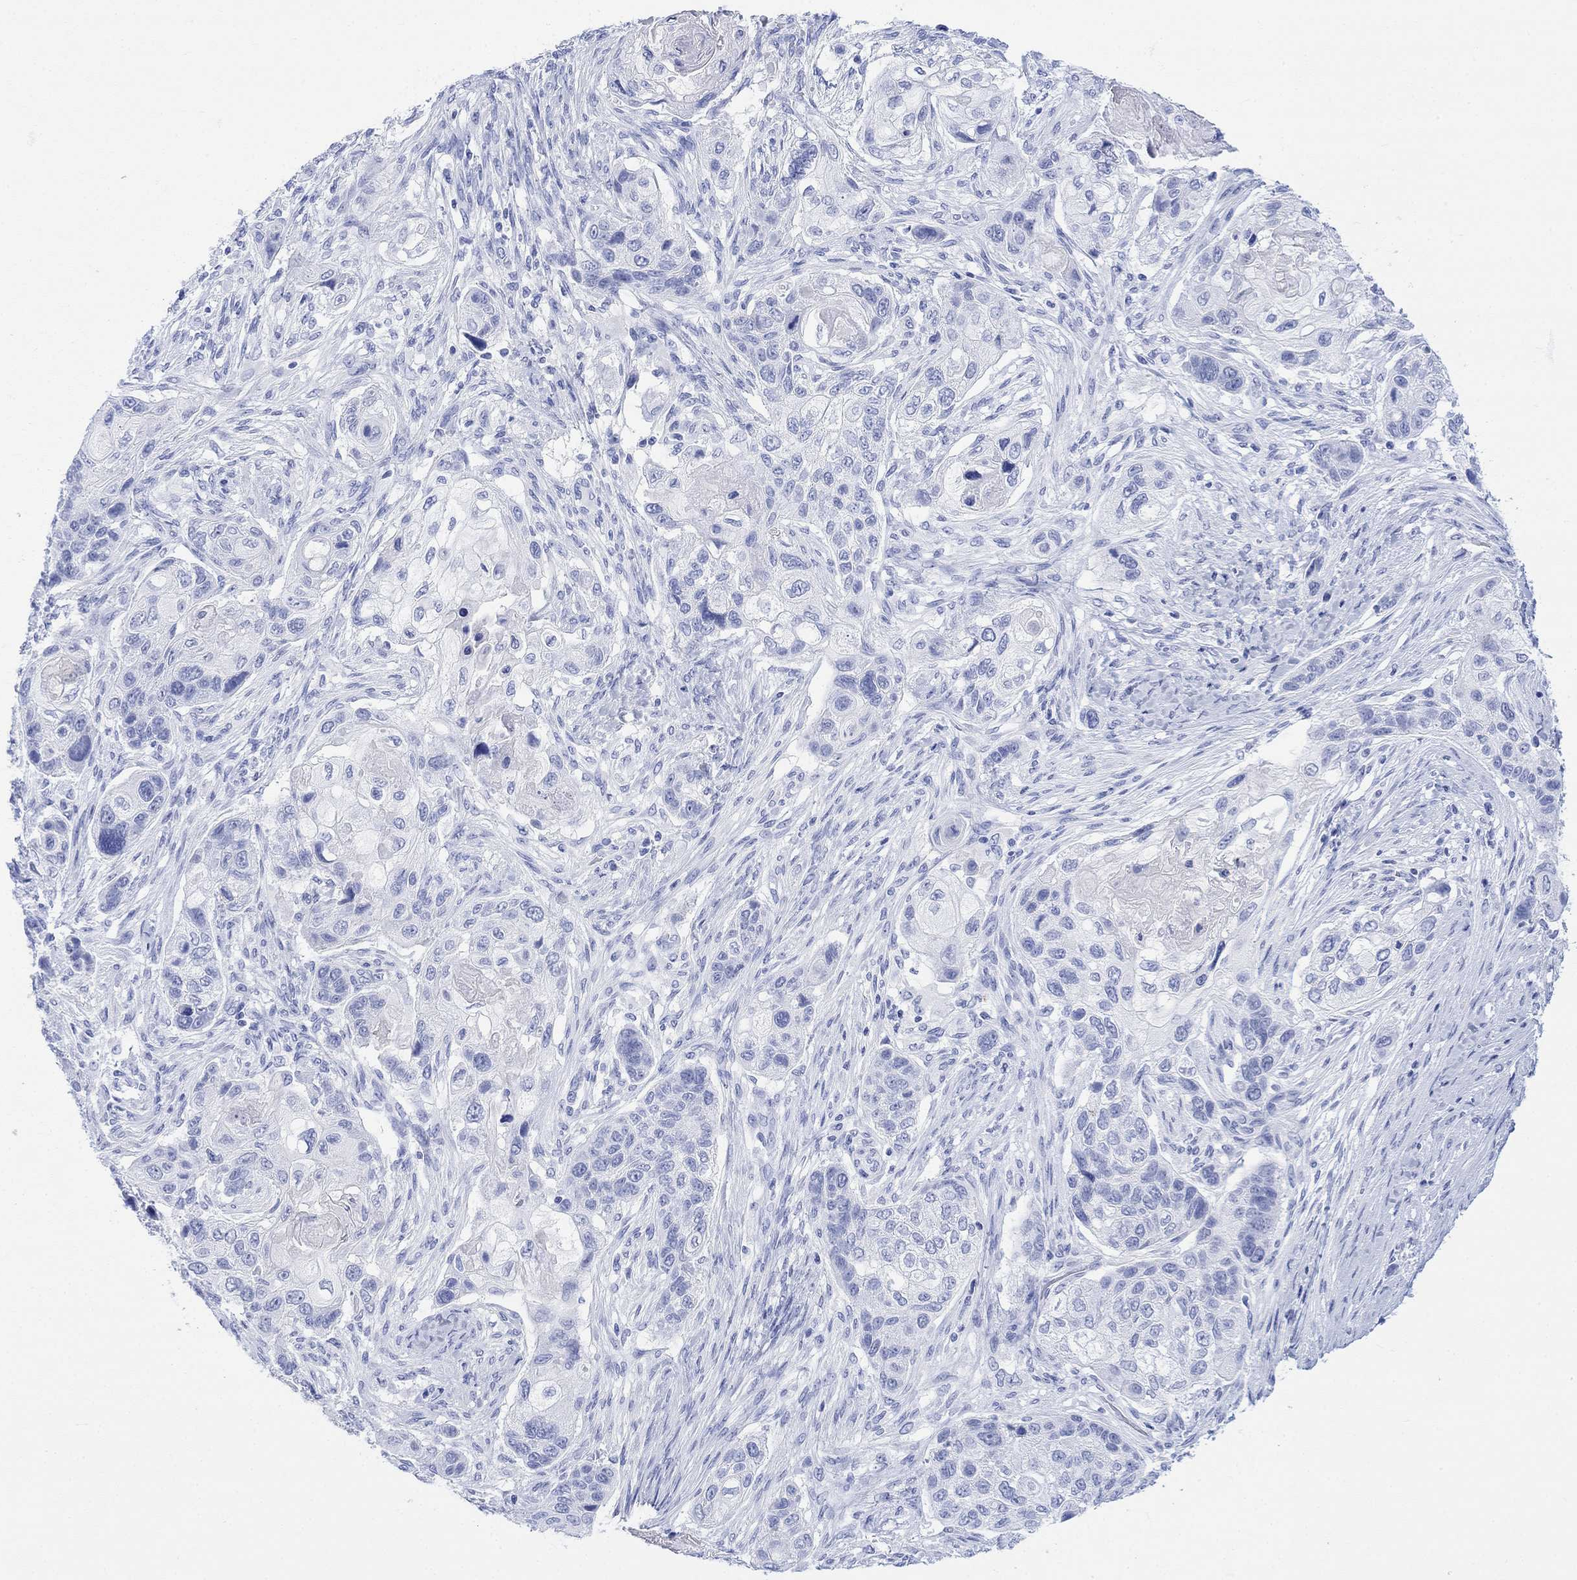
{"staining": {"intensity": "negative", "quantity": "none", "location": "none"}, "tissue": "lung cancer", "cell_type": "Tumor cells", "image_type": "cancer", "snomed": [{"axis": "morphology", "description": "Normal tissue, NOS"}, {"axis": "morphology", "description": "Squamous cell carcinoma, NOS"}, {"axis": "topography", "description": "Bronchus"}, {"axis": "topography", "description": "Lung"}], "caption": "There is no significant expression in tumor cells of squamous cell carcinoma (lung).", "gene": "CELF4", "patient": {"sex": "male", "age": 69}}